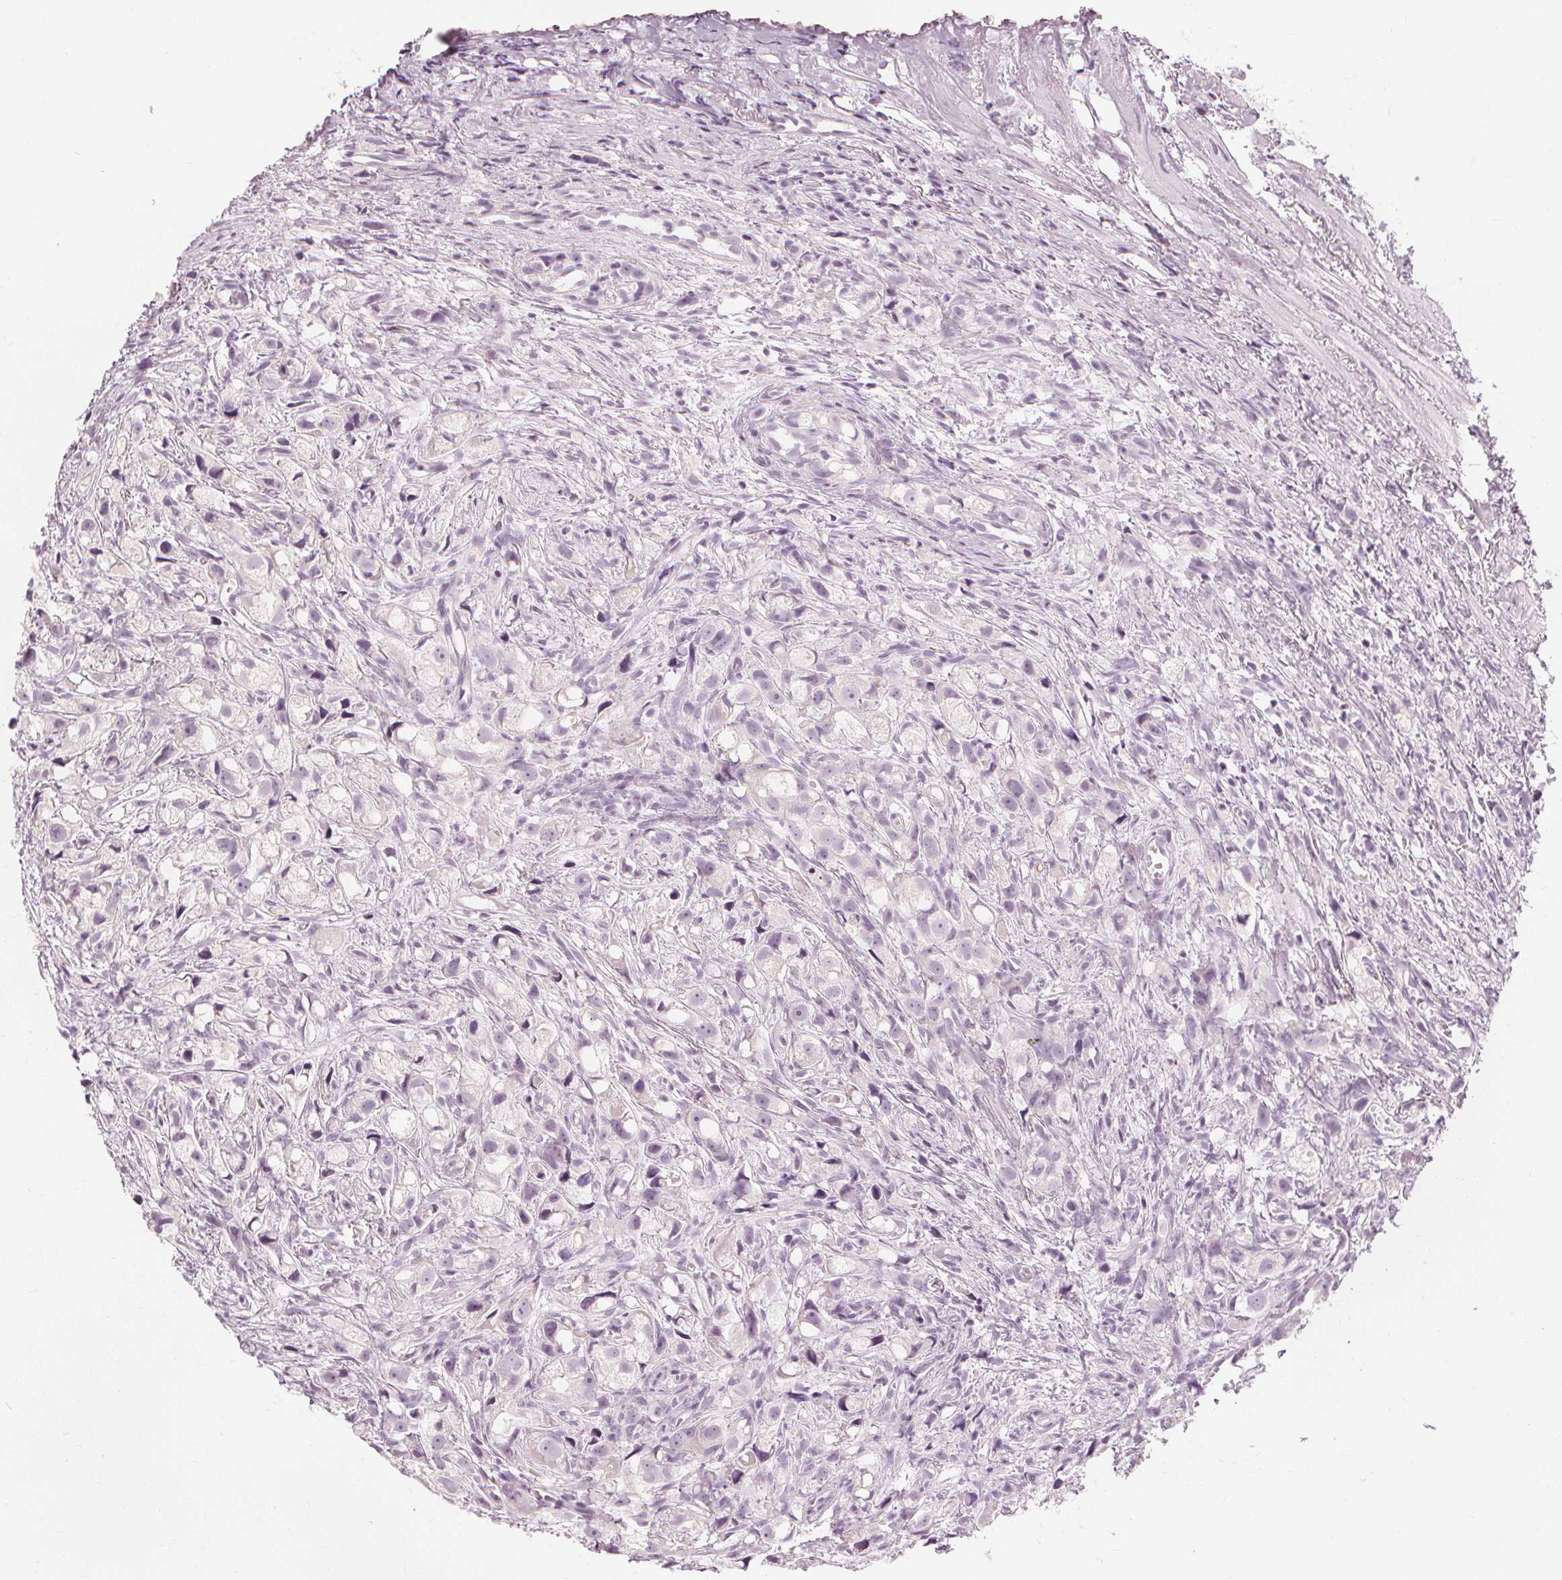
{"staining": {"intensity": "negative", "quantity": "none", "location": "none"}, "tissue": "prostate cancer", "cell_type": "Tumor cells", "image_type": "cancer", "snomed": [{"axis": "morphology", "description": "Adenocarcinoma, High grade"}, {"axis": "topography", "description": "Prostate"}], "caption": "This photomicrograph is of prostate cancer stained with immunohistochemistry to label a protein in brown with the nuclei are counter-stained blue. There is no staining in tumor cells.", "gene": "MUC12", "patient": {"sex": "male", "age": 75}}